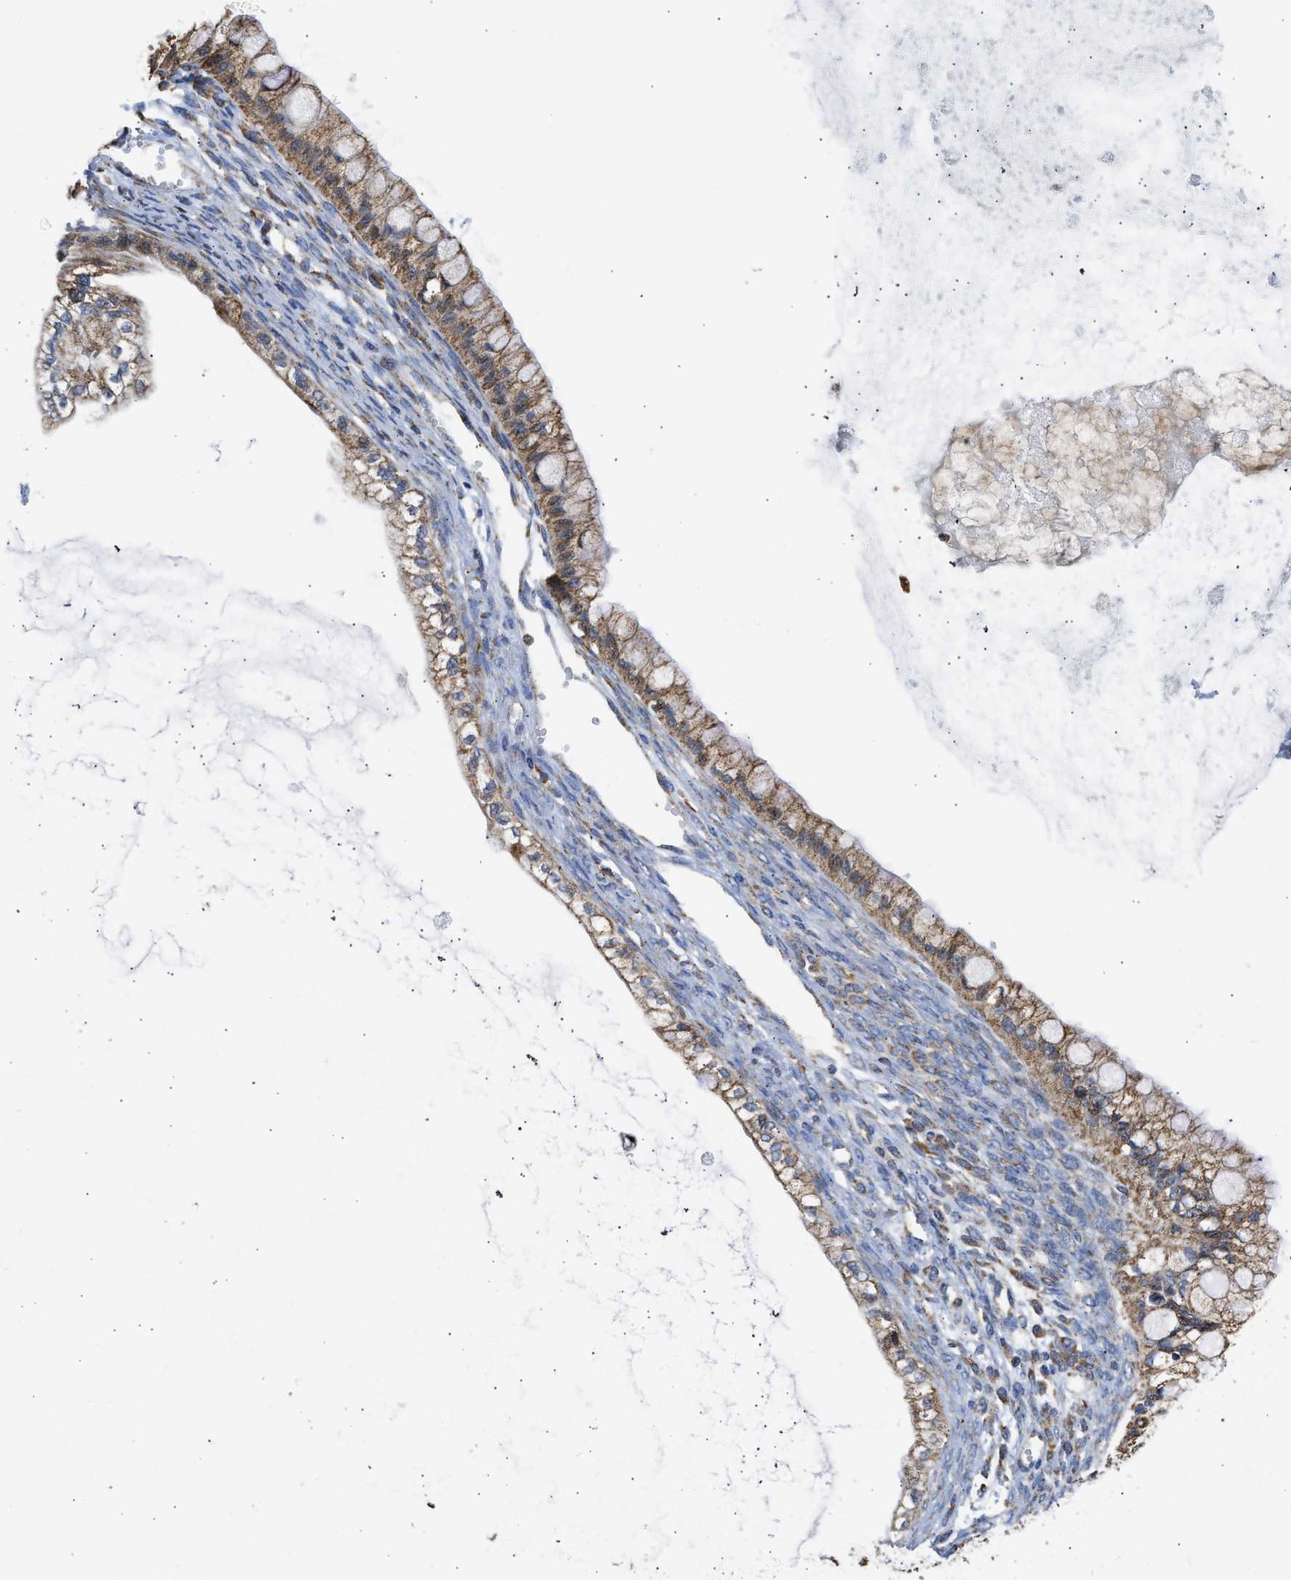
{"staining": {"intensity": "moderate", "quantity": ">75%", "location": "cytoplasmic/membranous"}, "tissue": "ovarian cancer", "cell_type": "Tumor cells", "image_type": "cancer", "snomed": [{"axis": "morphology", "description": "Cystadenocarcinoma, mucinous, NOS"}, {"axis": "topography", "description": "Ovary"}], "caption": "Ovarian mucinous cystadenocarcinoma tissue reveals moderate cytoplasmic/membranous staining in about >75% of tumor cells, visualized by immunohistochemistry.", "gene": "CYCS", "patient": {"sex": "female", "age": 57}}